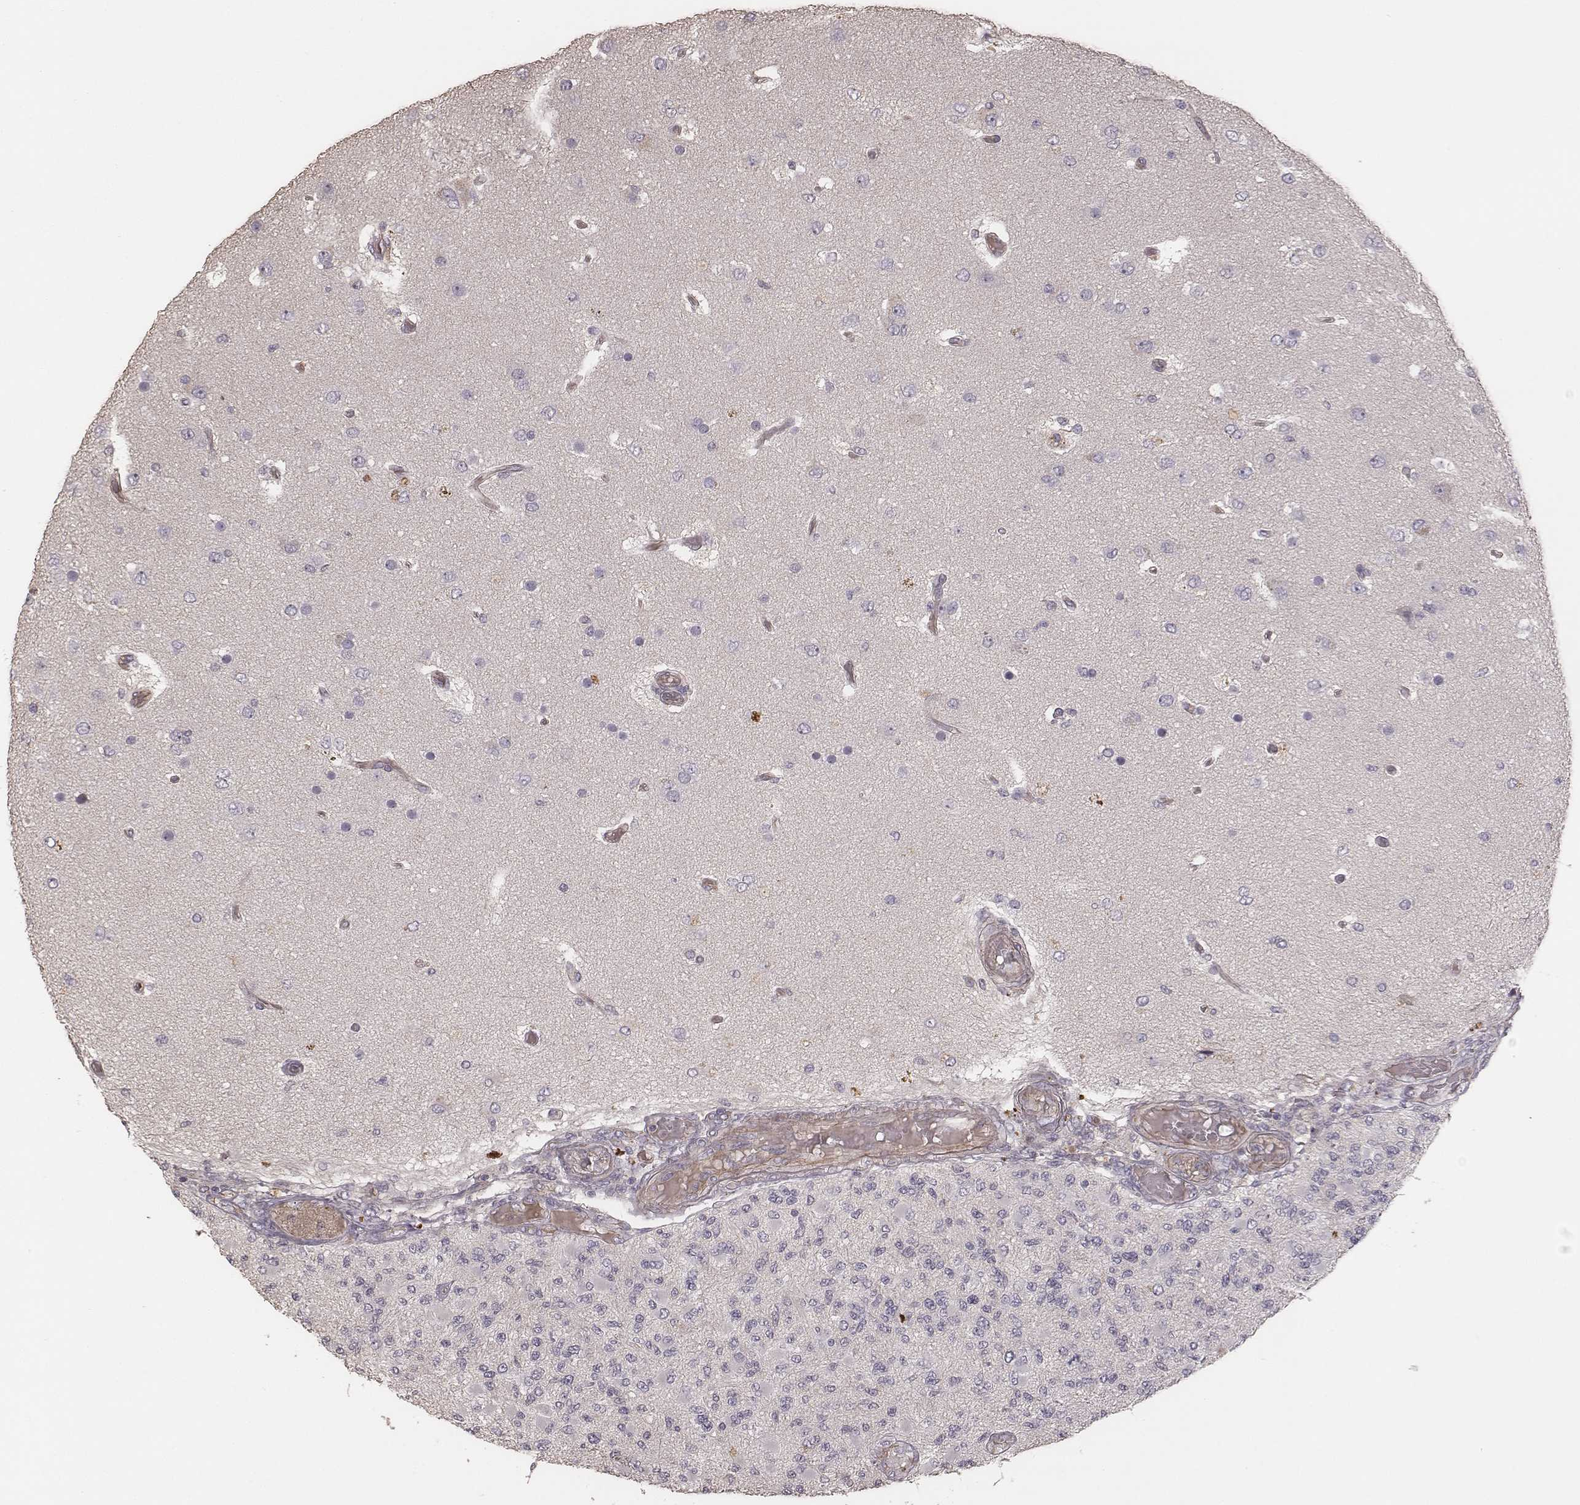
{"staining": {"intensity": "negative", "quantity": "none", "location": "none"}, "tissue": "glioma", "cell_type": "Tumor cells", "image_type": "cancer", "snomed": [{"axis": "morphology", "description": "Glioma, malignant, High grade"}, {"axis": "topography", "description": "Brain"}], "caption": "Malignant high-grade glioma was stained to show a protein in brown. There is no significant expression in tumor cells.", "gene": "OTOGL", "patient": {"sex": "female", "age": 63}}